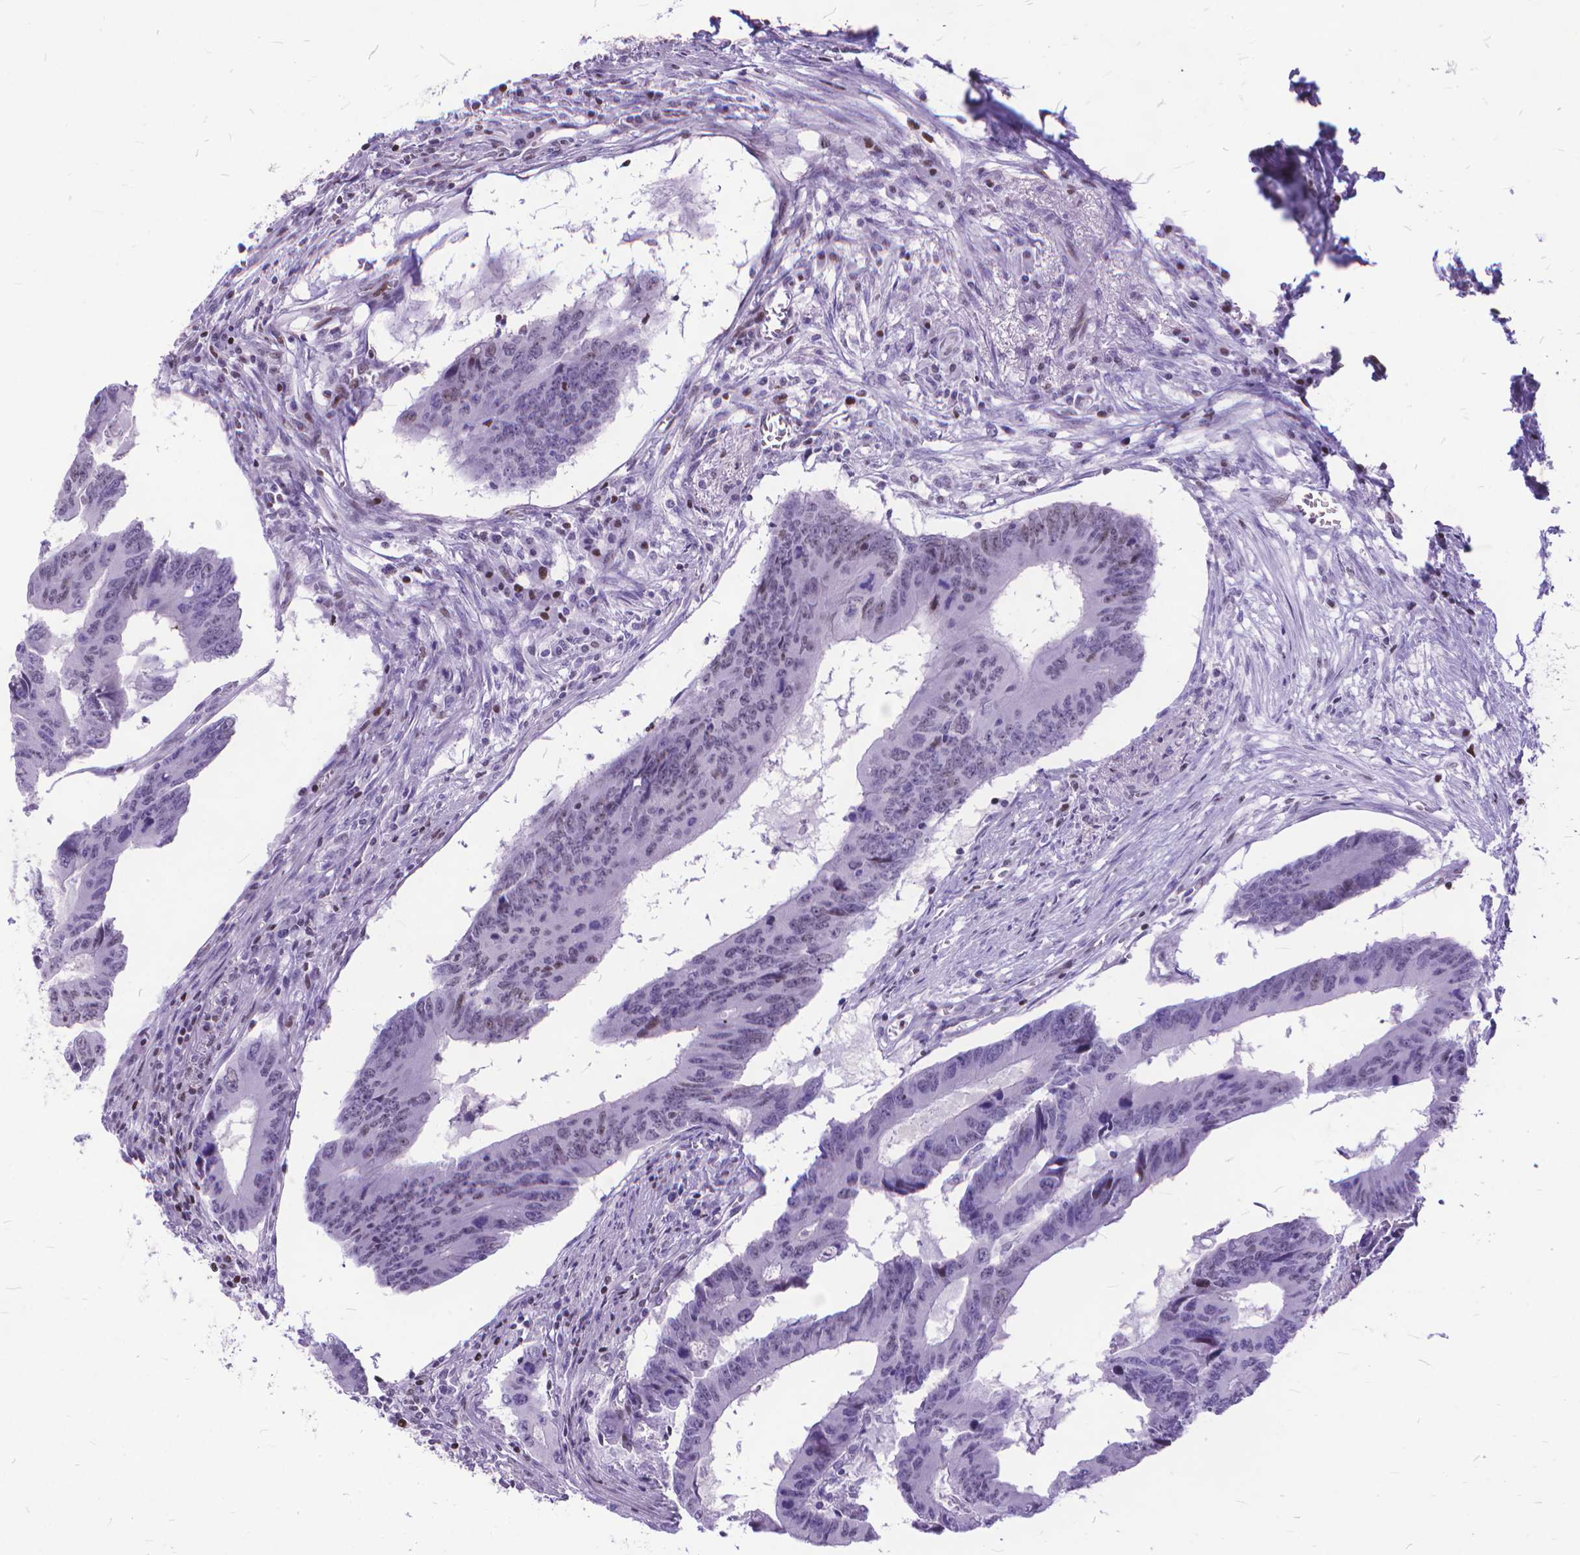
{"staining": {"intensity": "negative", "quantity": "none", "location": "none"}, "tissue": "colorectal cancer", "cell_type": "Tumor cells", "image_type": "cancer", "snomed": [{"axis": "morphology", "description": "Adenocarcinoma, NOS"}, {"axis": "topography", "description": "Colon"}], "caption": "Histopathology image shows no significant protein positivity in tumor cells of colorectal cancer (adenocarcinoma). Brightfield microscopy of immunohistochemistry (IHC) stained with DAB (brown) and hematoxylin (blue), captured at high magnification.", "gene": "POLE4", "patient": {"sex": "male", "age": 53}}